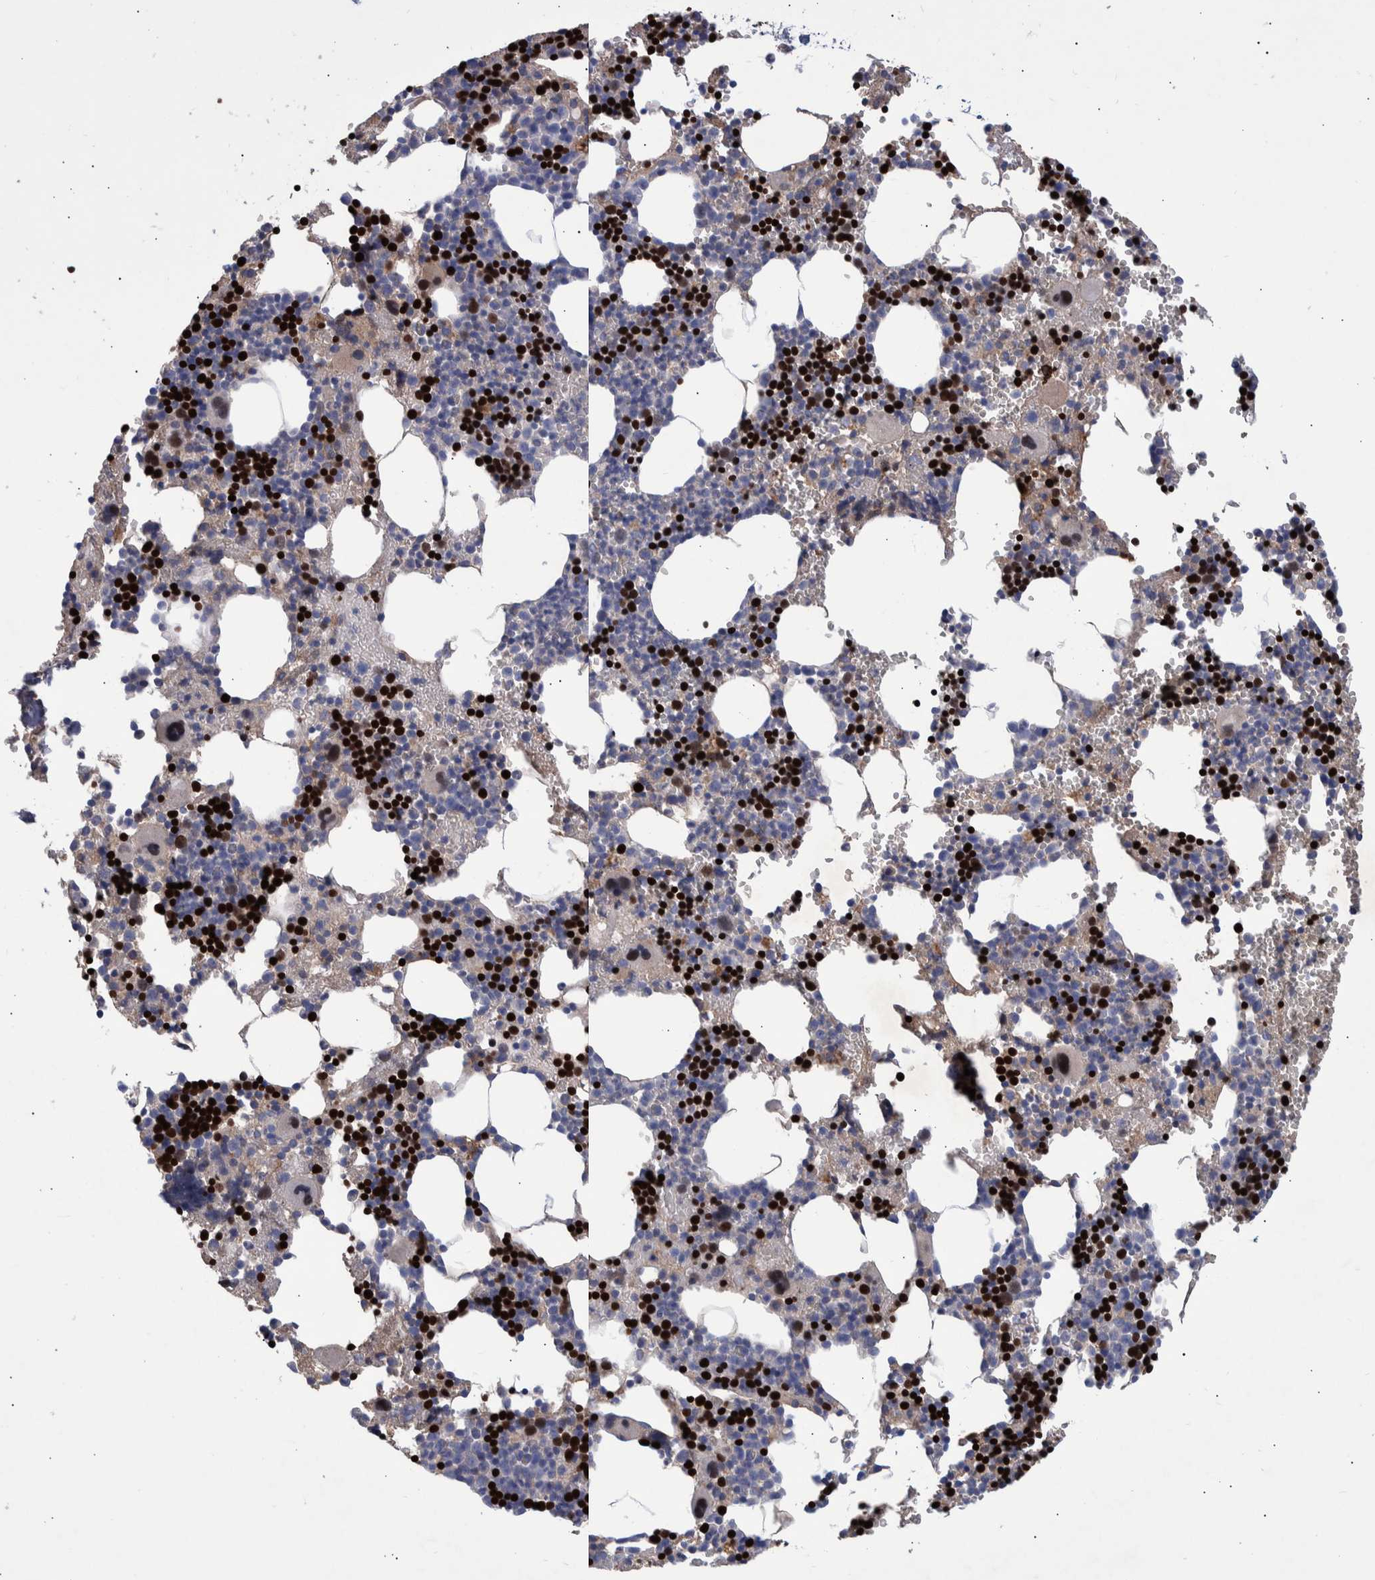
{"staining": {"intensity": "strong", "quantity": "25%-75%", "location": "cytoplasmic/membranous,nuclear"}, "tissue": "bone marrow", "cell_type": "Hematopoietic cells", "image_type": "normal", "snomed": [{"axis": "morphology", "description": "Normal tissue, NOS"}, {"axis": "morphology", "description": "Inflammation, NOS"}, {"axis": "topography", "description": "Bone marrow"}], "caption": "Immunohistochemistry histopathology image of benign bone marrow stained for a protein (brown), which exhibits high levels of strong cytoplasmic/membranous,nuclear positivity in approximately 25%-75% of hematopoietic cells.", "gene": "DLL4", "patient": {"sex": "male", "age": 31}}